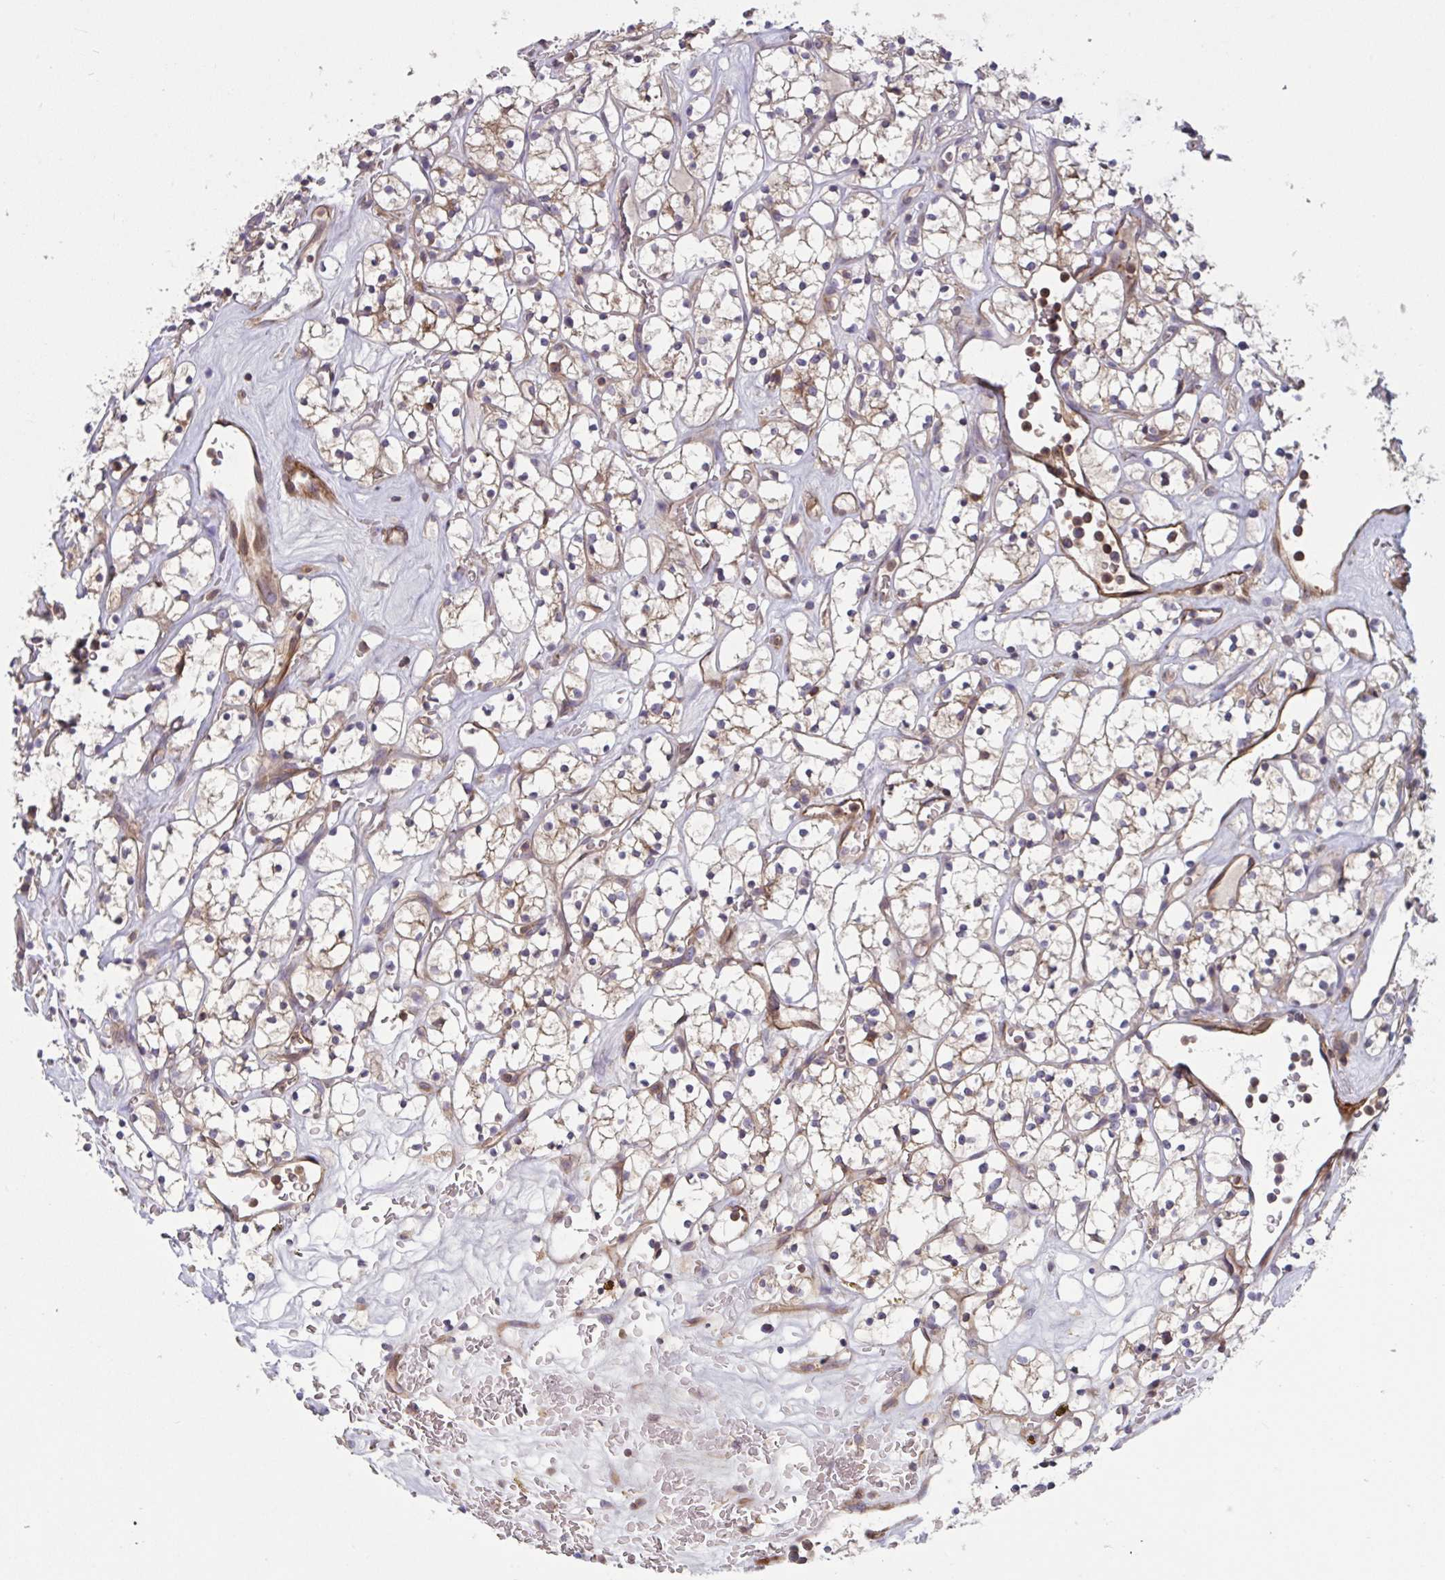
{"staining": {"intensity": "weak", "quantity": "25%-75%", "location": "cytoplasmic/membranous"}, "tissue": "renal cancer", "cell_type": "Tumor cells", "image_type": "cancer", "snomed": [{"axis": "morphology", "description": "Adenocarcinoma, NOS"}, {"axis": "topography", "description": "Kidney"}], "caption": "Adenocarcinoma (renal) stained for a protein (brown) displays weak cytoplasmic/membranous positive staining in about 25%-75% of tumor cells.", "gene": "TANK", "patient": {"sex": "female", "age": 64}}